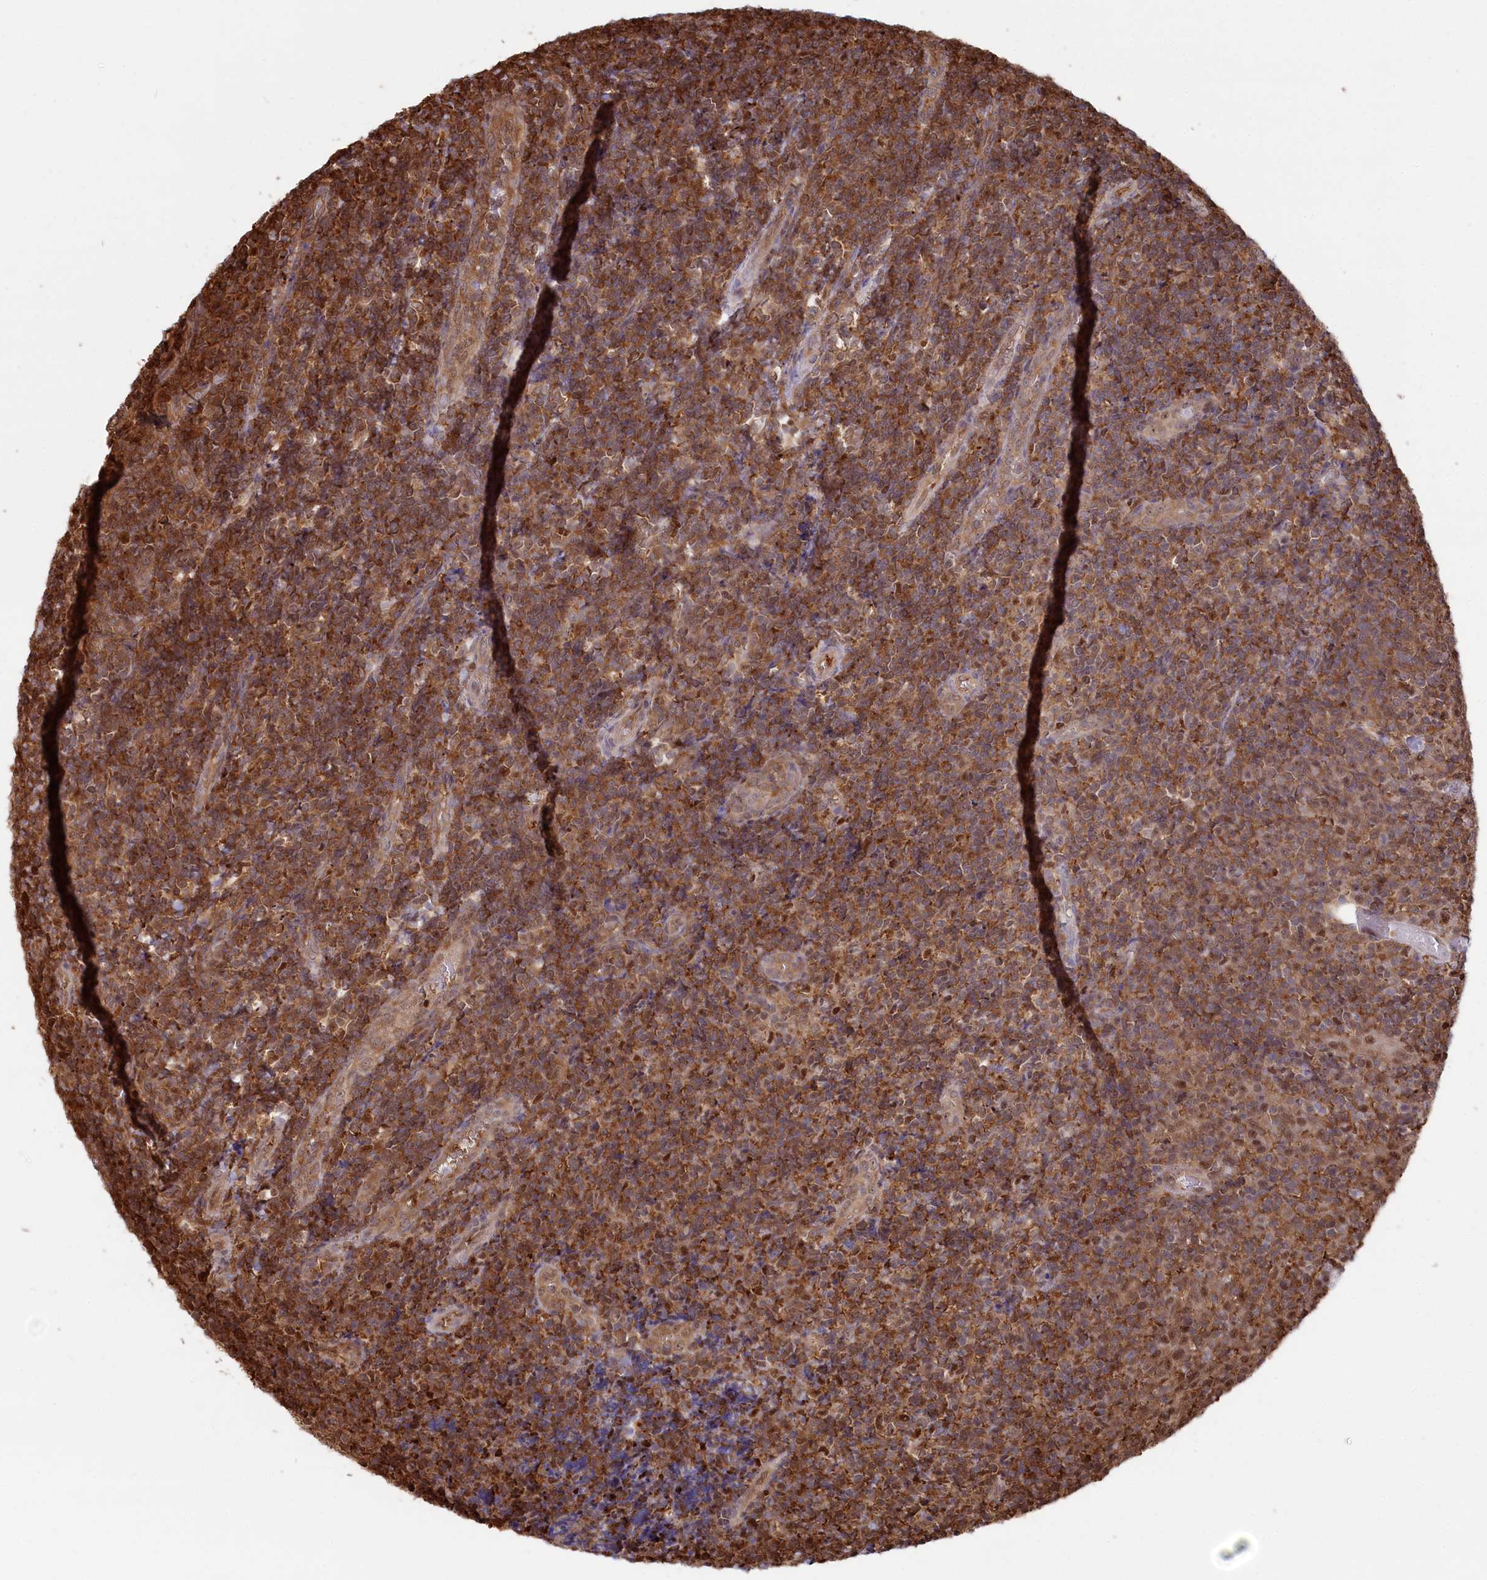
{"staining": {"intensity": "strong", "quantity": ">75%", "location": "cytoplasmic/membranous"}, "tissue": "tonsil", "cell_type": "Non-germinal center cells", "image_type": "normal", "snomed": [{"axis": "morphology", "description": "Normal tissue, NOS"}, {"axis": "topography", "description": "Tonsil"}], "caption": "About >75% of non-germinal center cells in normal tonsil exhibit strong cytoplasmic/membranous protein staining as visualized by brown immunohistochemical staining.", "gene": "PSMA1", "patient": {"sex": "female", "age": 19}}